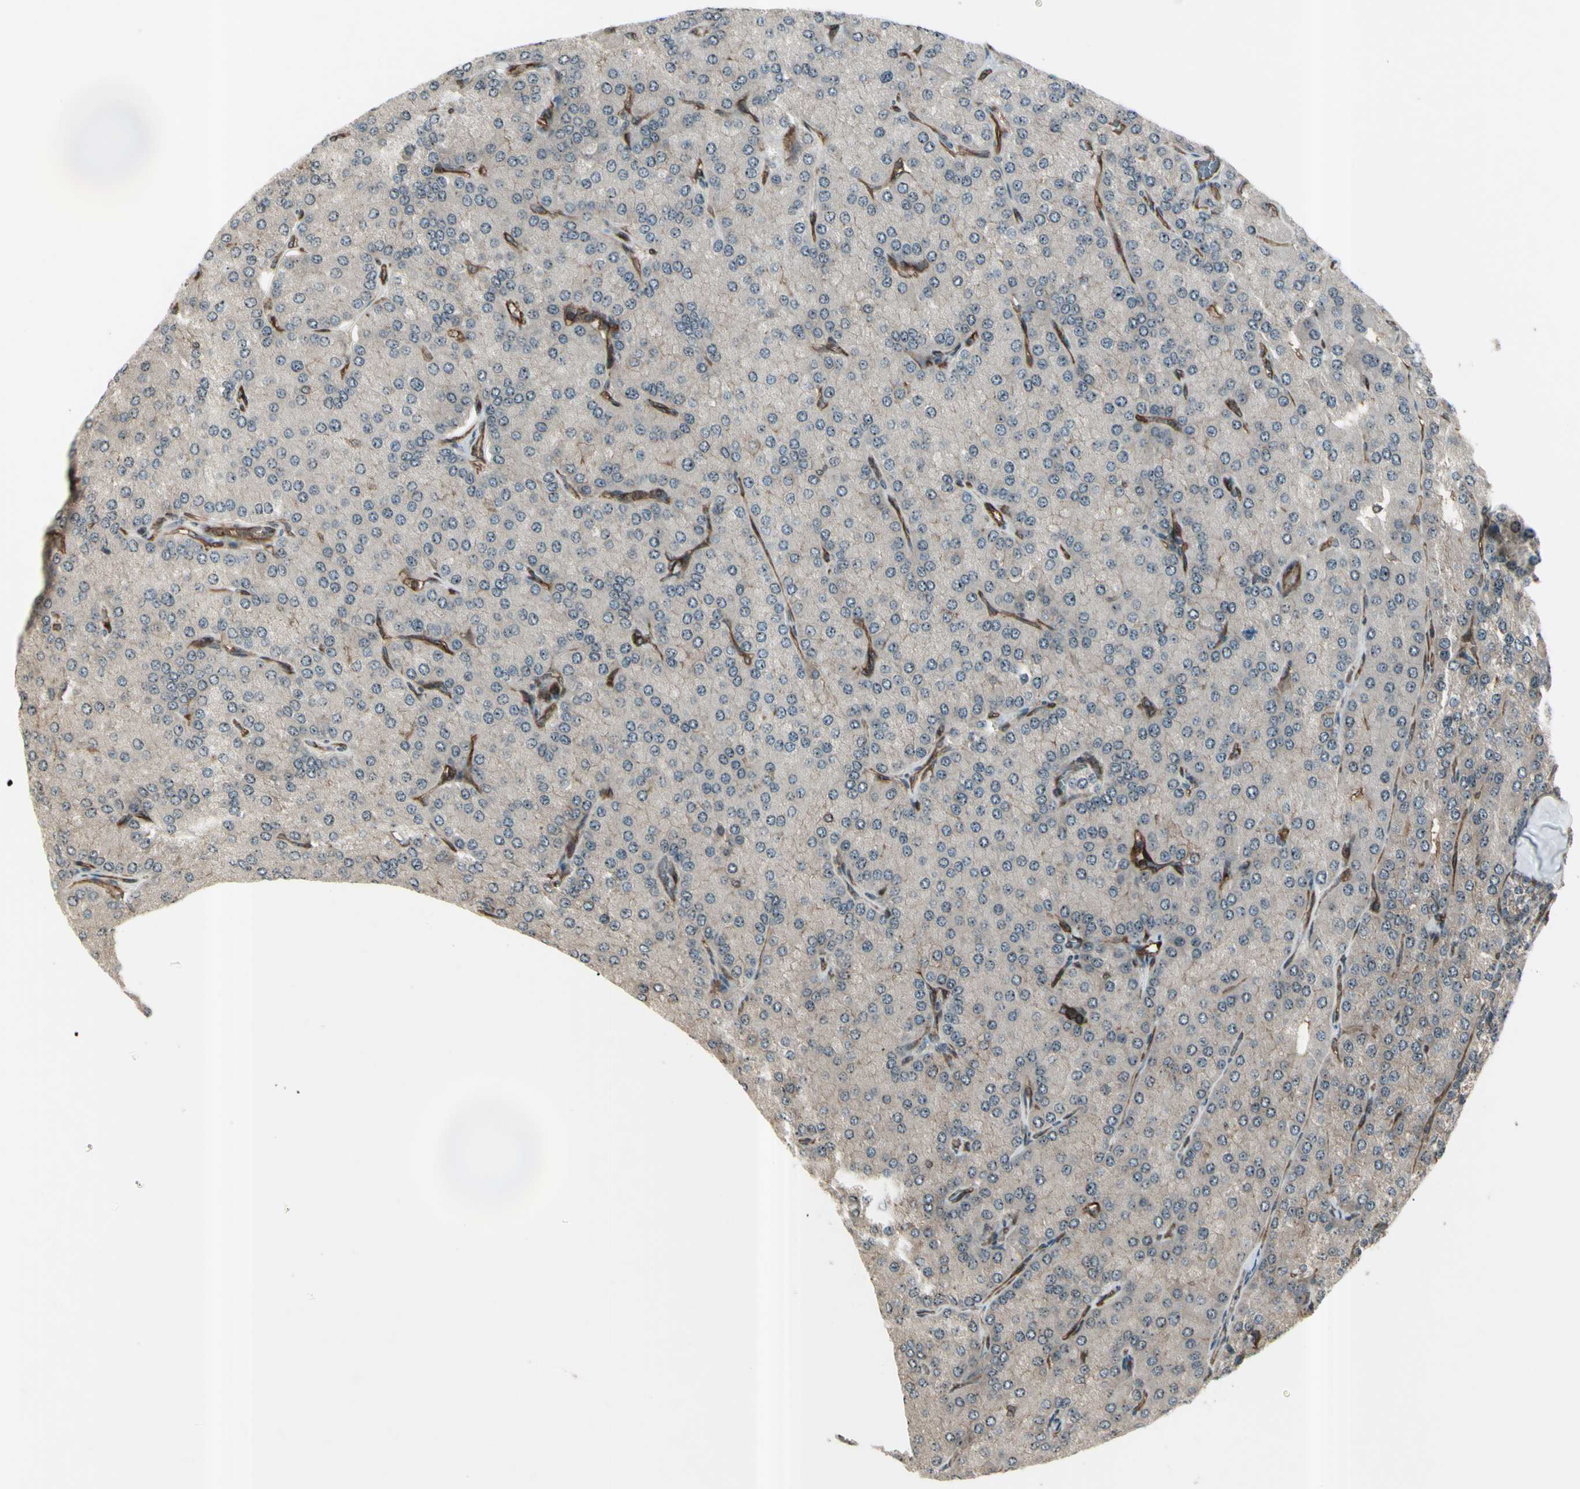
{"staining": {"intensity": "moderate", "quantity": "25%-75%", "location": "cytoplasmic/membranous"}, "tissue": "parathyroid gland", "cell_type": "Glandular cells", "image_type": "normal", "snomed": [{"axis": "morphology", "description": "Normal tissue, NOS"}, {"axis": "morphology", "description": "Adenoma, NOS"}, {"axis": "topography", "description": "Parathyroid gland"}], "caption": "This photomicrograph displays benign parathyroid gland stained with immunohistochemistry (IHC) to label a protein in brown. The cytoplasmic/membranous of glandular cells show moderate positivity for the protein. Nuclei are counter-stained blue.", "gene": "FXYD5", "patient": {"sex": "female", "age": 86}}